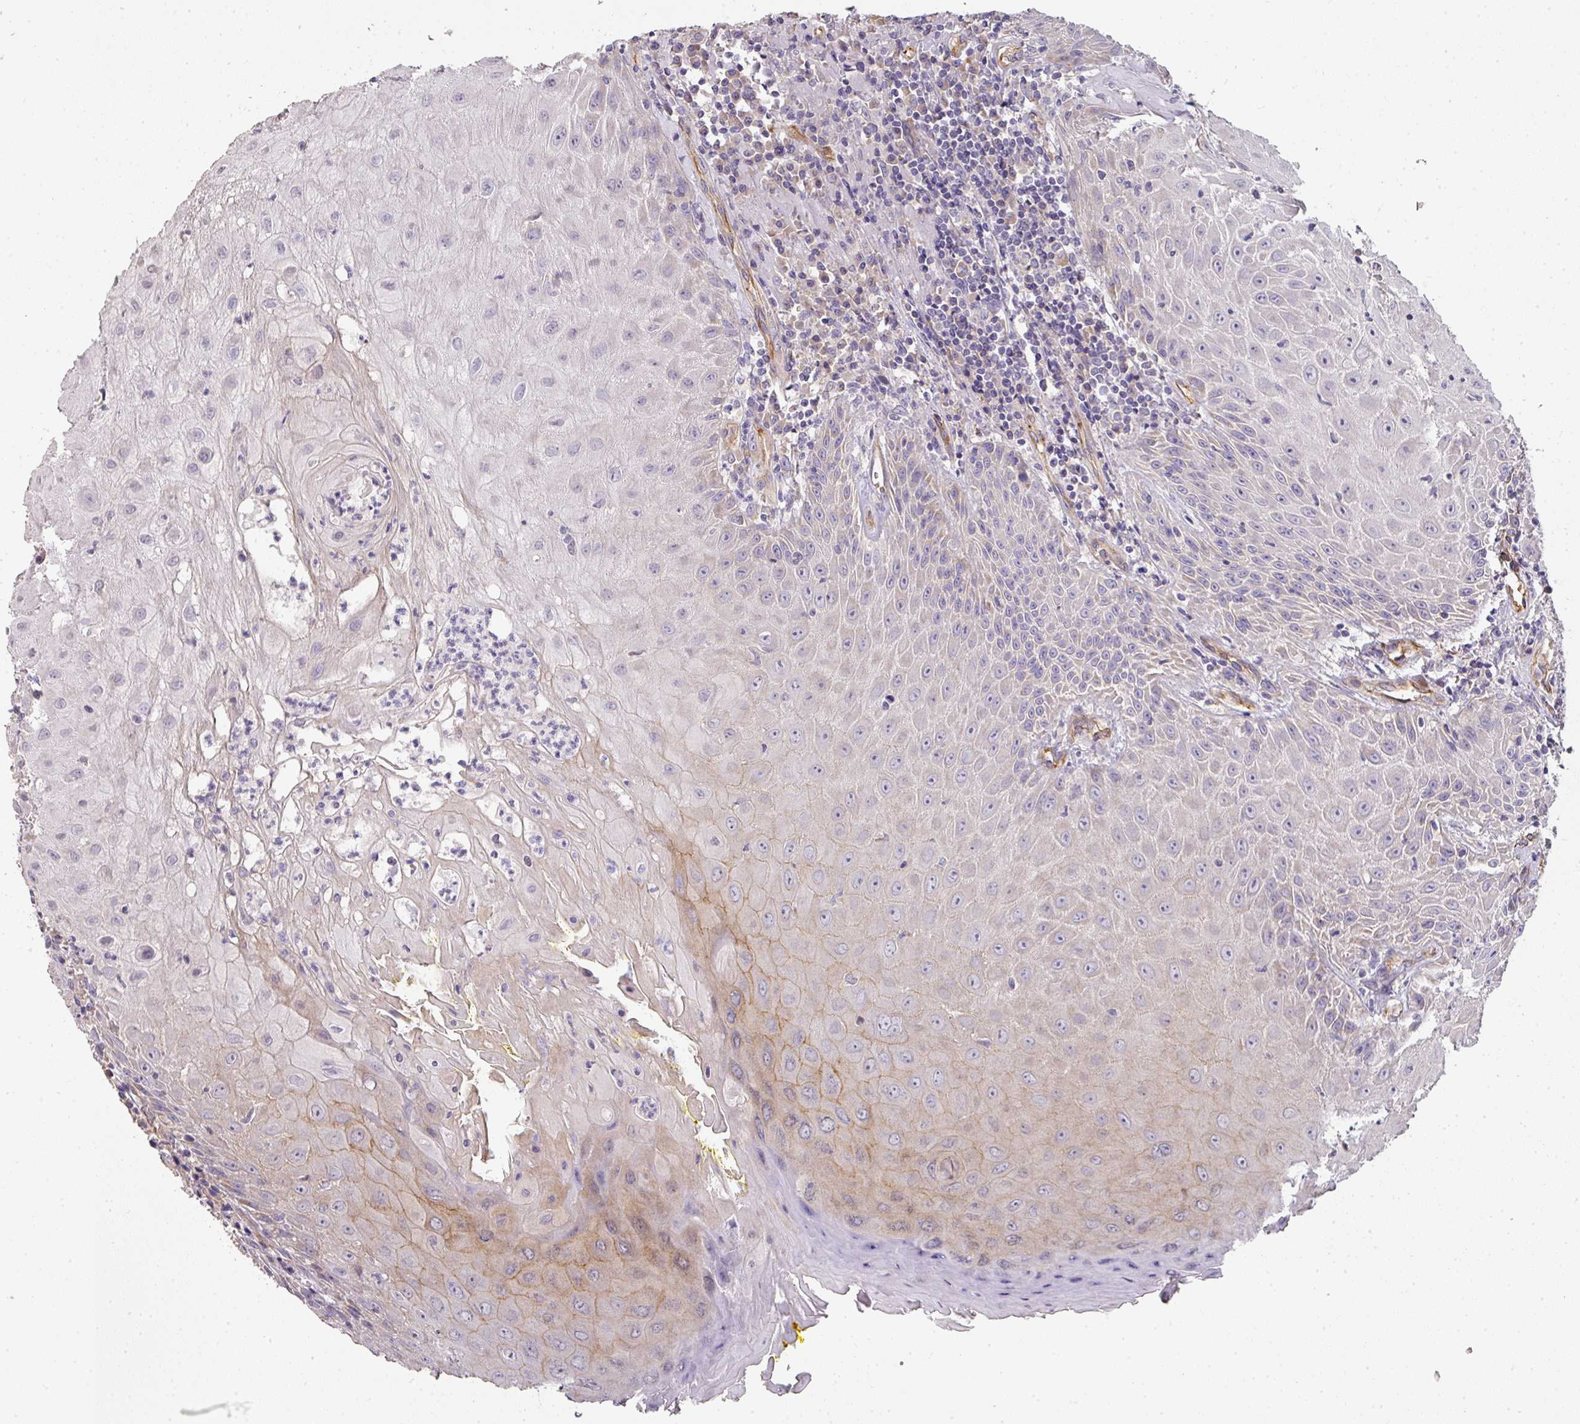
{"staining": {"intensity": "weak", "quantity": "<25%", "location": "cytoplasmic/membranous"}, "tissue": "head and neck cancer", "cell_type": "Tumor cells", "image_type": "cancer", "snomed": [{"axis": "morphology", "description": "Normal tissue, NOS"}, {"axis": "morphology", "description": "Squamous cell carcinoma, NOS"}, {"axis": "topography", "description": "Oral tissue"}, {"axis": "topography", "description": "Head-Neck"}], "caption": "The immunohistochemistry image has no significant expression in tumor cells of head and neck squamous cell carcinoma tissue.", "gene": "PCDH1", "patient": {"sex": "female", "age": 70}}